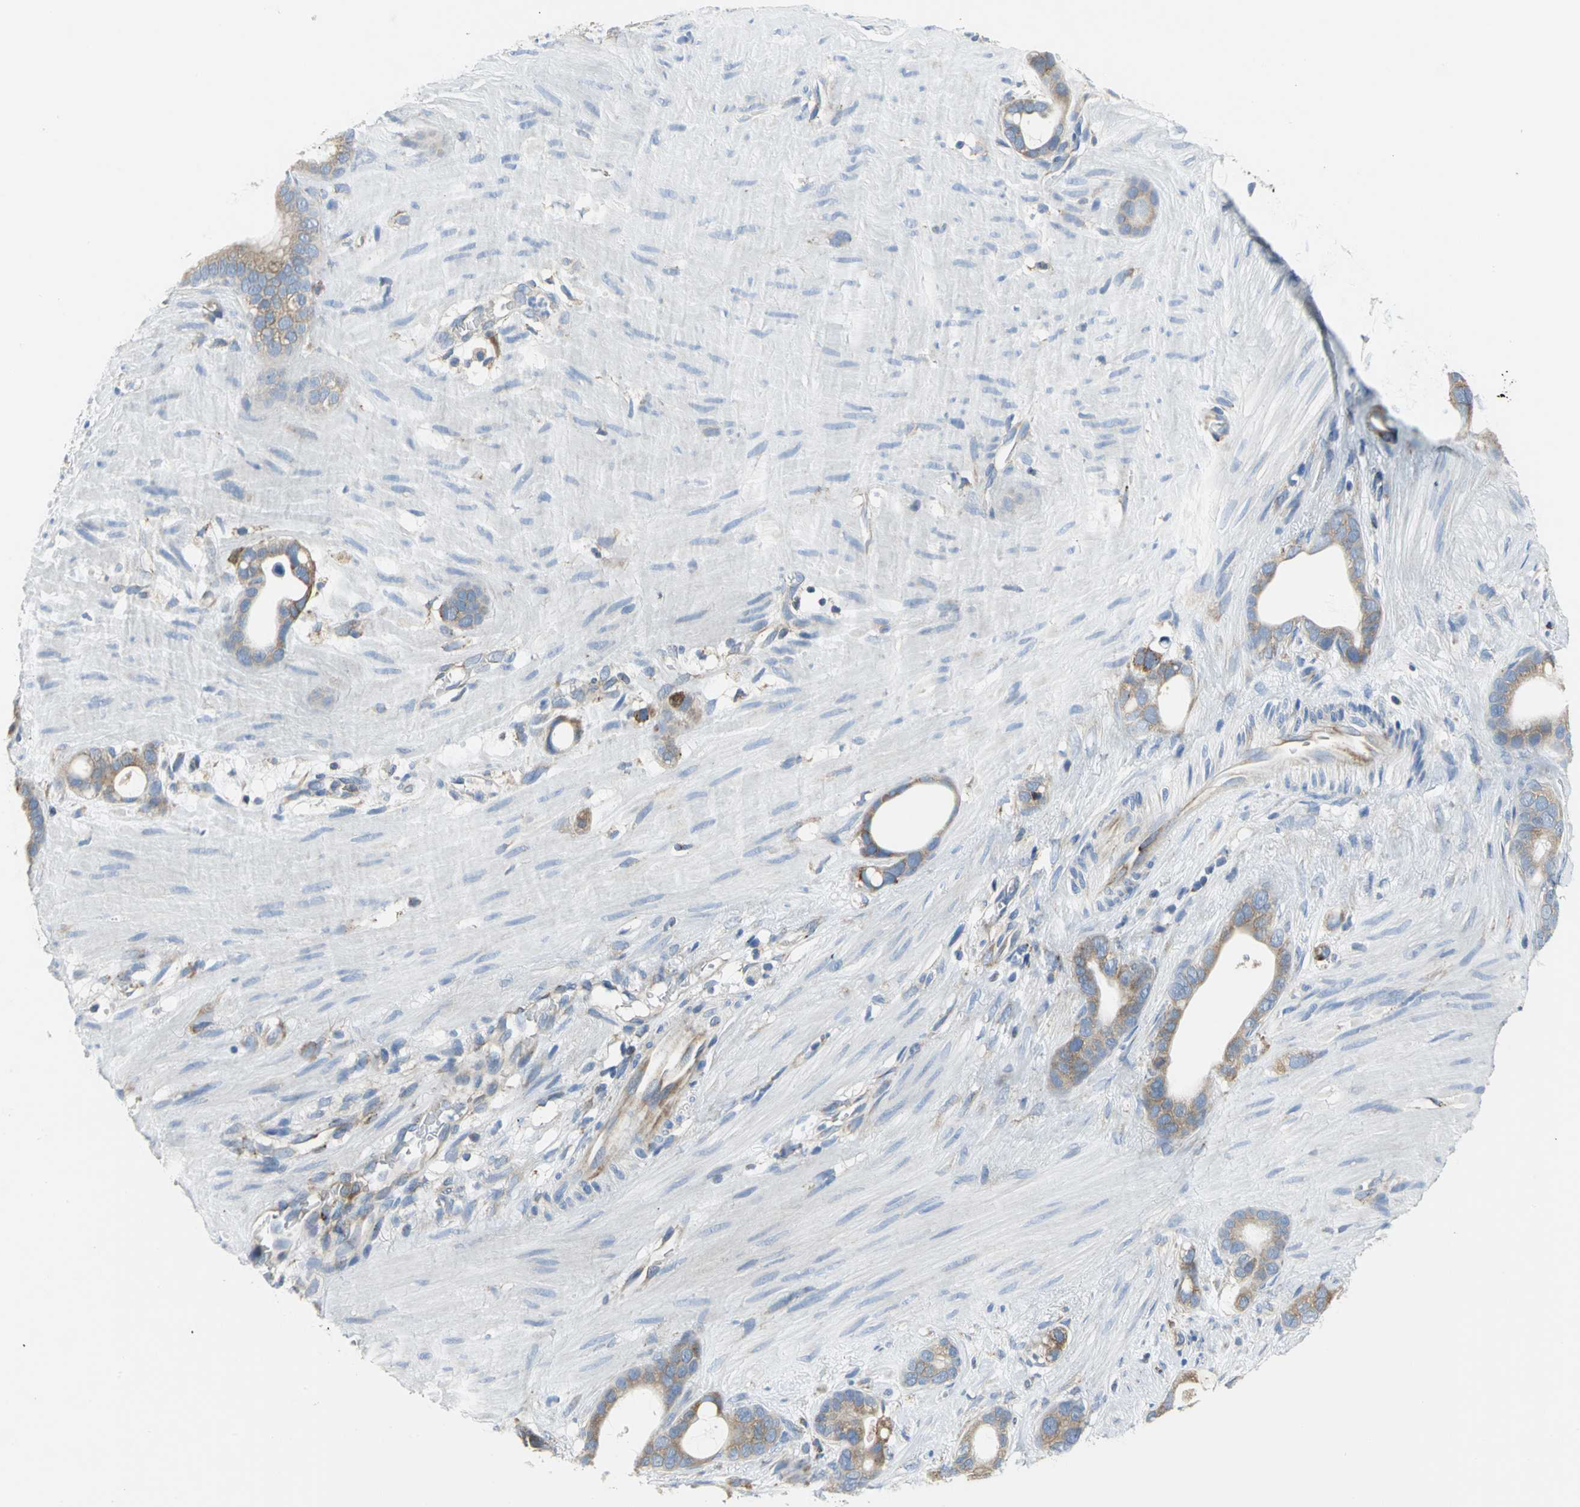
{"staining": {"intensity": "moderate", "quantity": ">75%", "location": "cytoplasmic/membranous"}, "tissue": "stomach cancer", "cell_type": "Tumor cells", "image_type": "cancer", "snomed": [{"axis": "morphology", "description": "Adenocarcinoma, NOS"}, {"axis": "topography", "description": "Stomach"}], "caption": "Immunohistochemical staining of stomach cancer exhibits medium levels of moderate cytoplasmic/membranous positivity in about >75% of tumor cells.", "gene": "TULP4", "patient": {"sex": "female", "age": 75}}